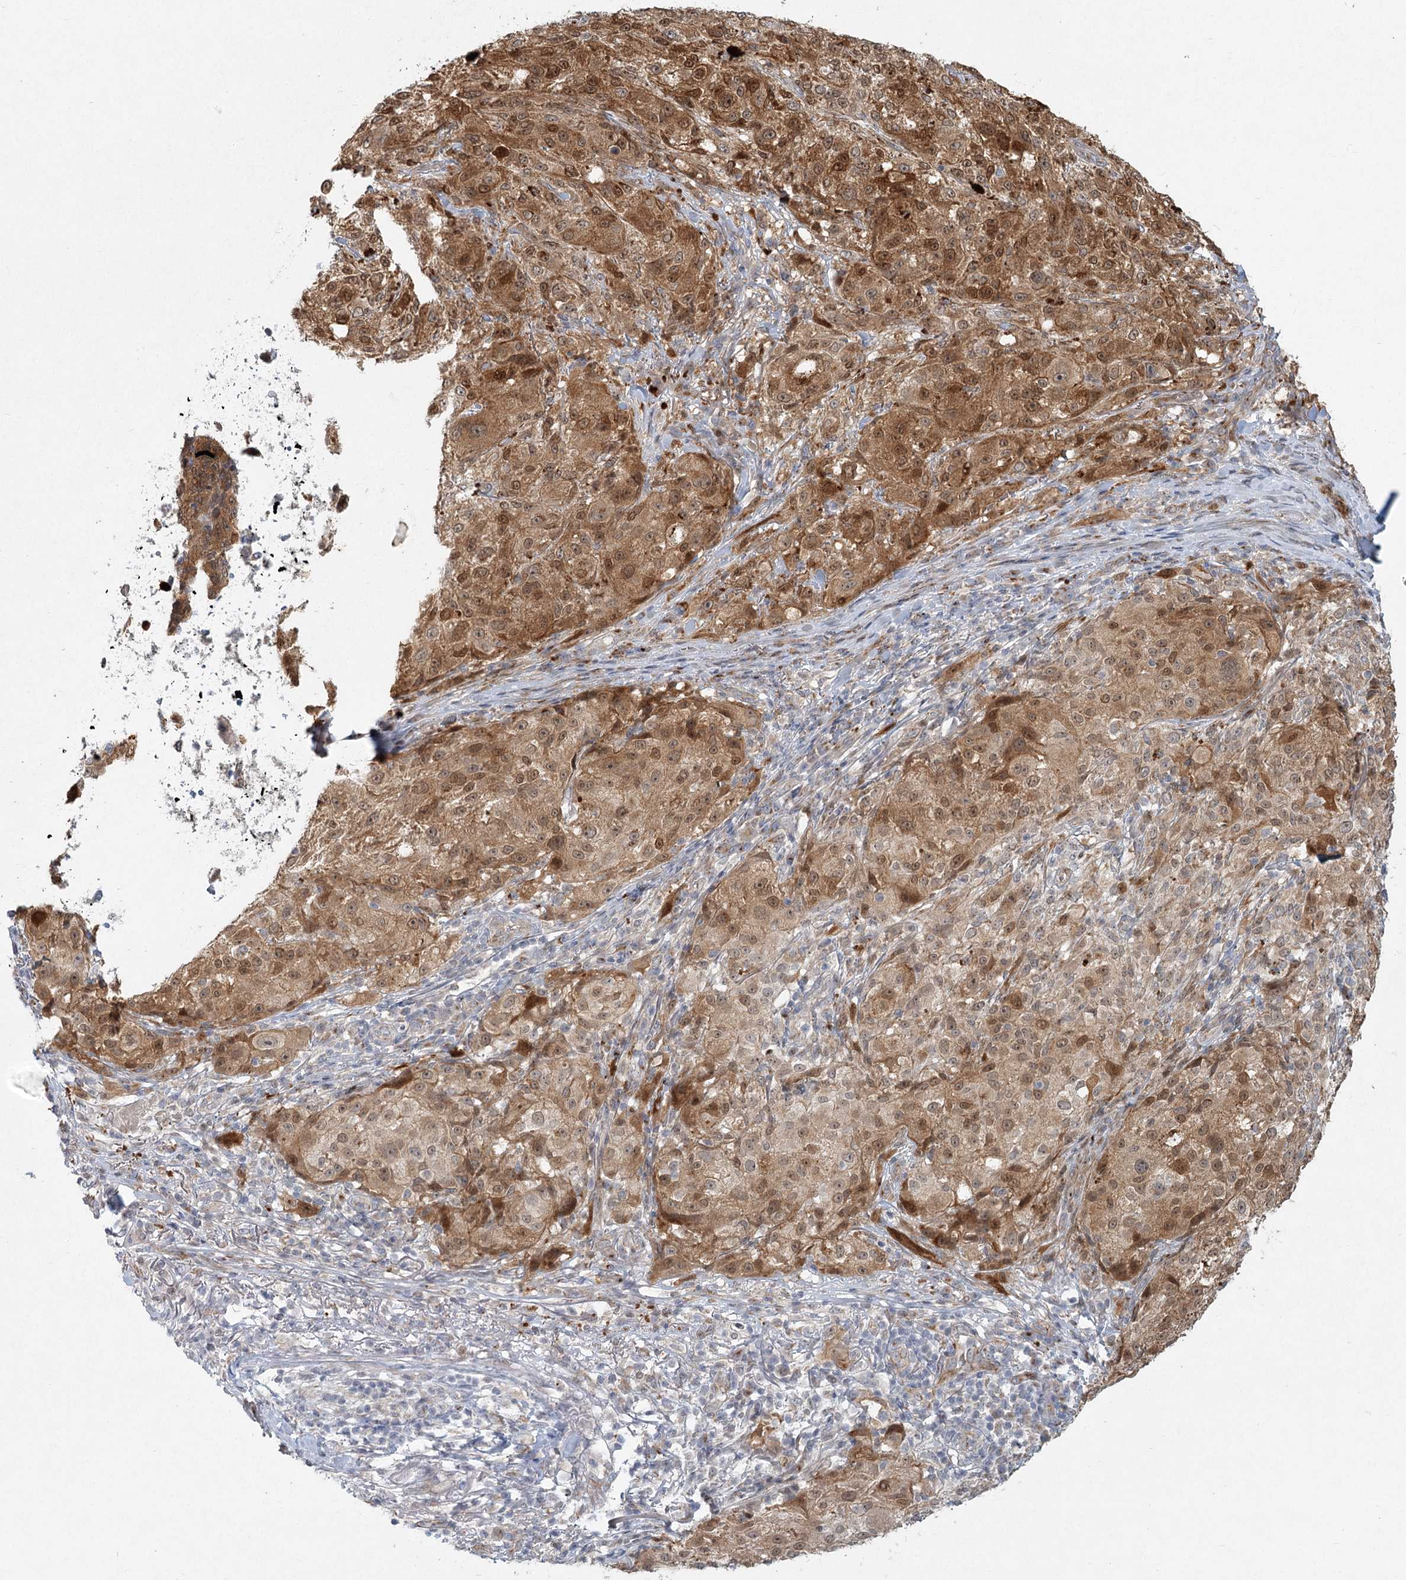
{"staining": {"intensity": "moderate", "quantity": ">75%", "location": "cytoplasmic/membranous,nuclear"}, "tissue": "melanoma", "cell_type": "Tumor cells", "image_type": "cancer", "snomed": [{"axis": "morphology", "description": "Necrosis, NOS"}, {"axis": "morphology", "description": "Malignant melanoma, NOS"}, {"axis": "topography", "description": "Skin"}], "caption": "Tumor cells exhibit medium levels of moderate cytoplasmic/membranous and nuclear staining in about >75% of cells in human malignant melanoma.", "gene": "LRP2BP", "patient": {"sex": "female", "age": 87}}